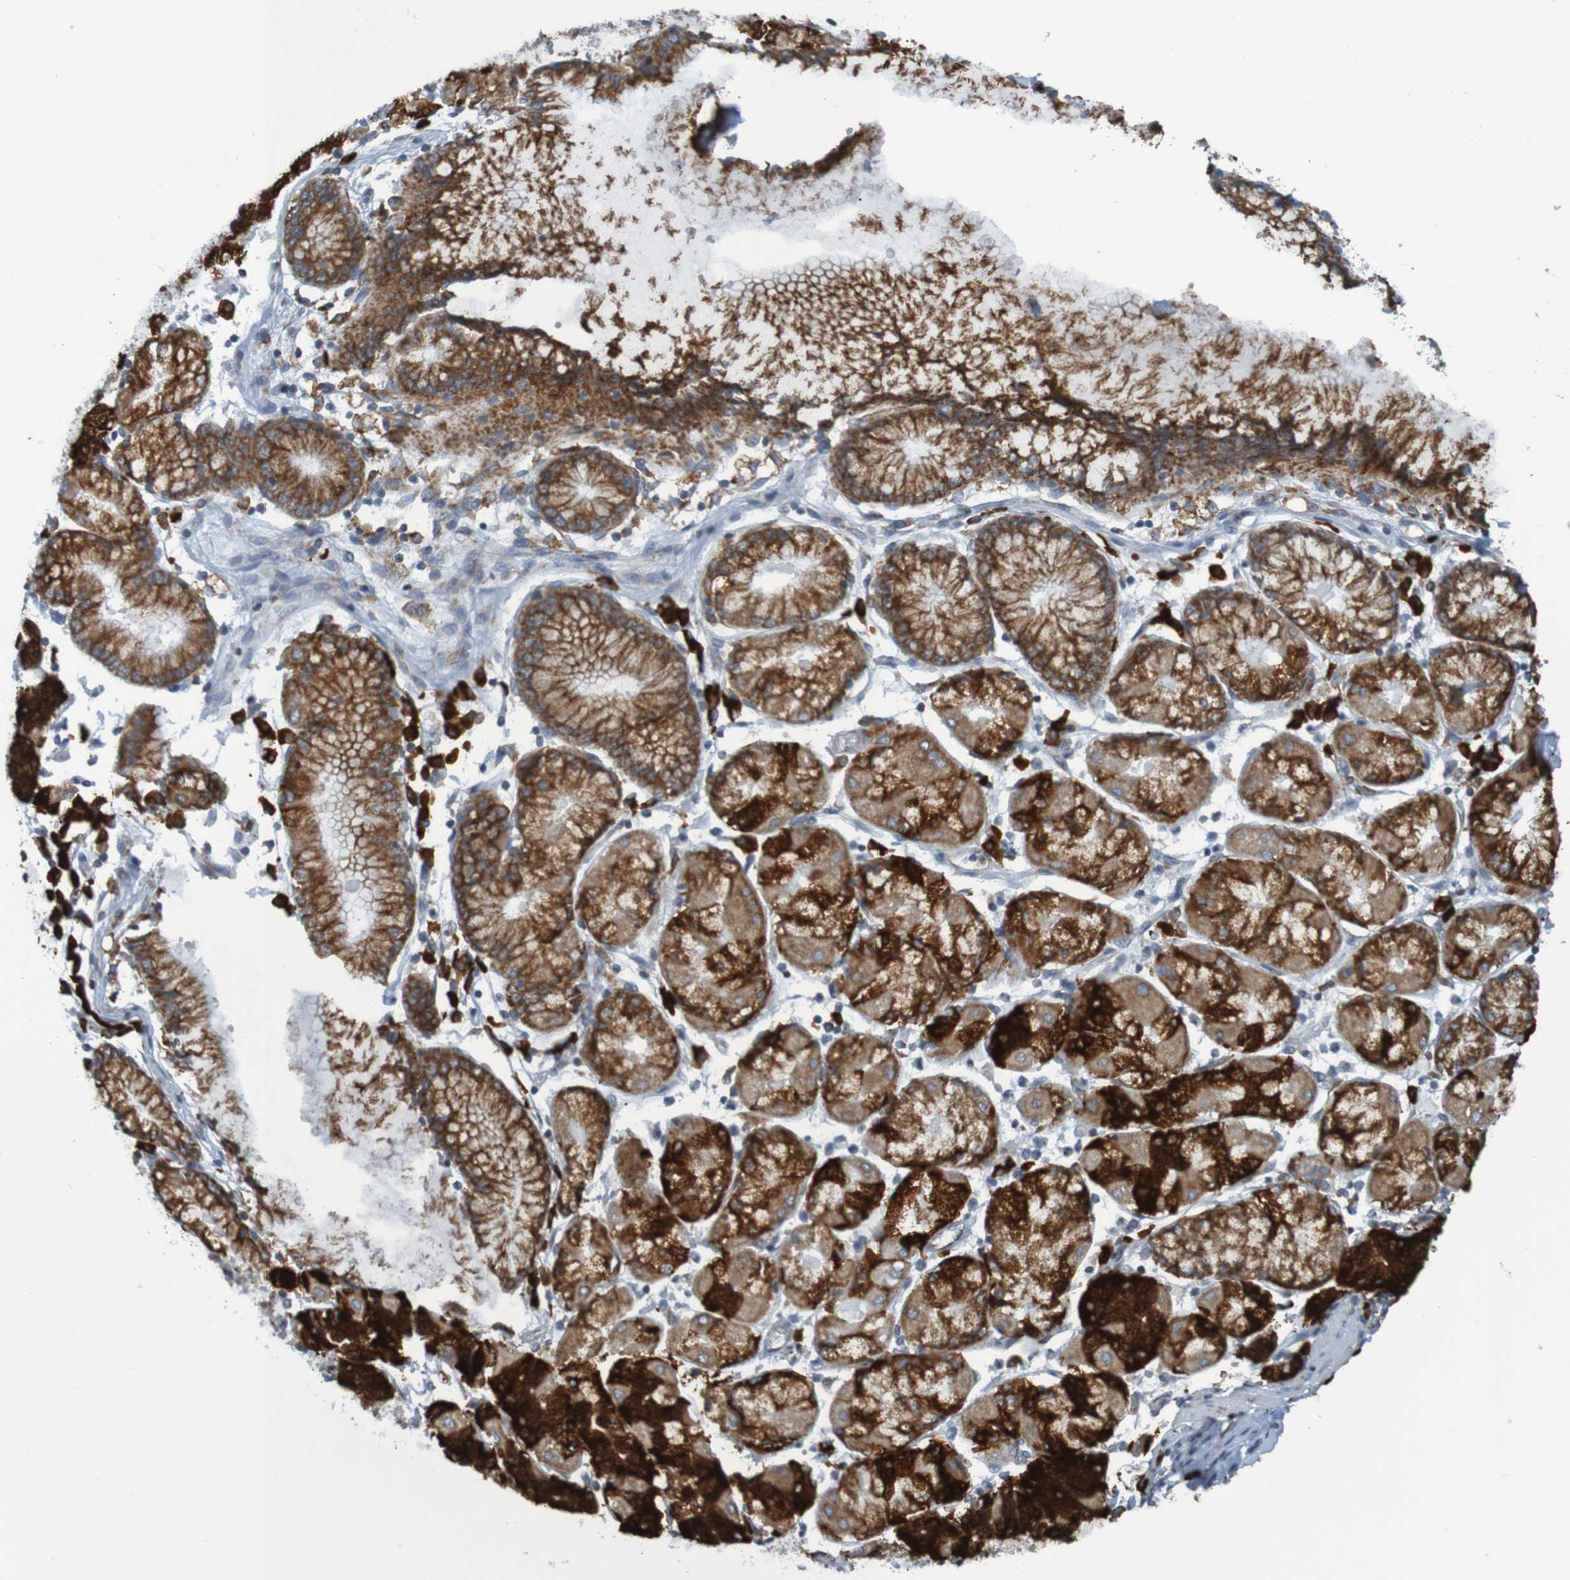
{"staining": {"intensity": "moderate", "quantity": ">75%", "location": "cytoplasmic/membranous"}, "tissue": "stomach cancer", "cell_type": "Tumor cells", "image_type": "cancer", "snomed": [{"axis": "morphology", "description": "Normal tissue, NOS"}, {"axis": "morphology", "description": "Adenocarcinoma, NOS"}, {"axis": "topography", "description": "Stomach, upper"}, {"axis": "topography", "description": "Stomach"}], "caption": "The histopathology image demonstrates staining of adenocarcinoma (stomach), revealing moderate cytoplasmic/membranous protein staining (brown color) within tumor cells.", "gene": "SSR1", "patient": {"sex": "male", "age": 59}}